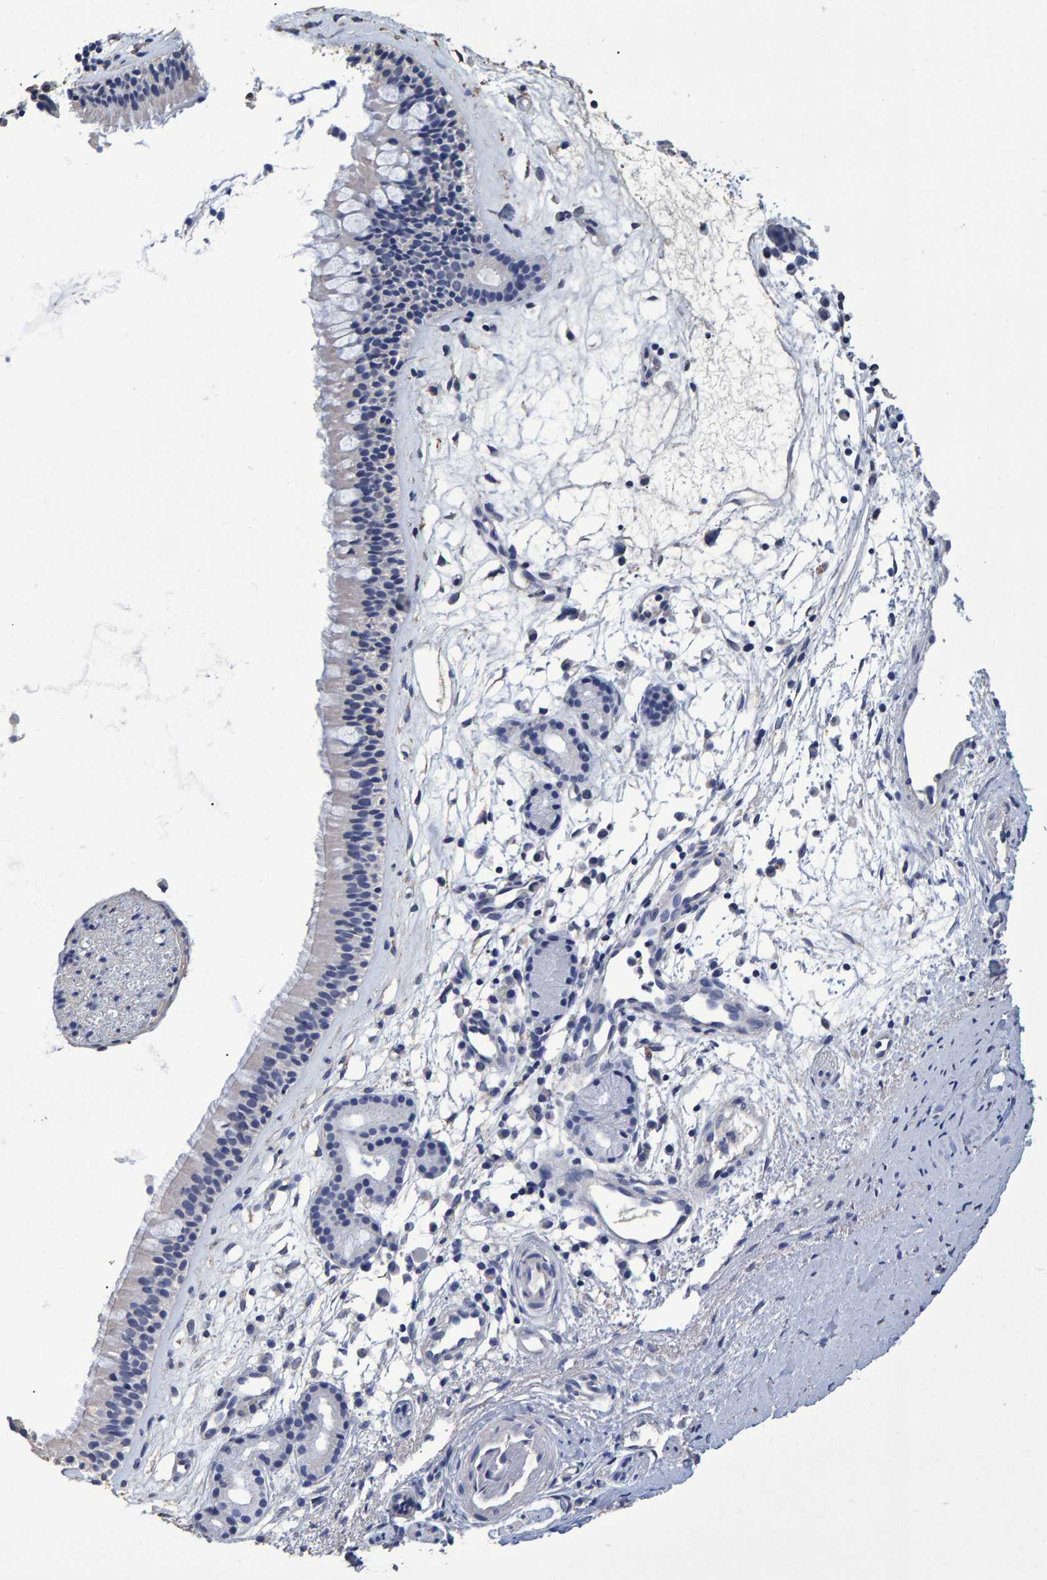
{"staining": {"intensity": "negative", "quantity": "none", "location": "none"}, "tissue": "nasopharynx", "cell_type": "Respiratory epithelial cells", "image_type": "normal", "snomed": [{"axis": "morphology", "description": "Normal tissue, NOS"}, {"axis": "topography", "description": "Nasopharynx"}], "caption": "Protein analysis of normal nasopharynx demonstrates no significant positivity in respiratory epithelial cells. (IHC, brightfield microscopy, high magnification).", "gene": "HEMGN", "patient": {"sex": "female", "age": 42}}